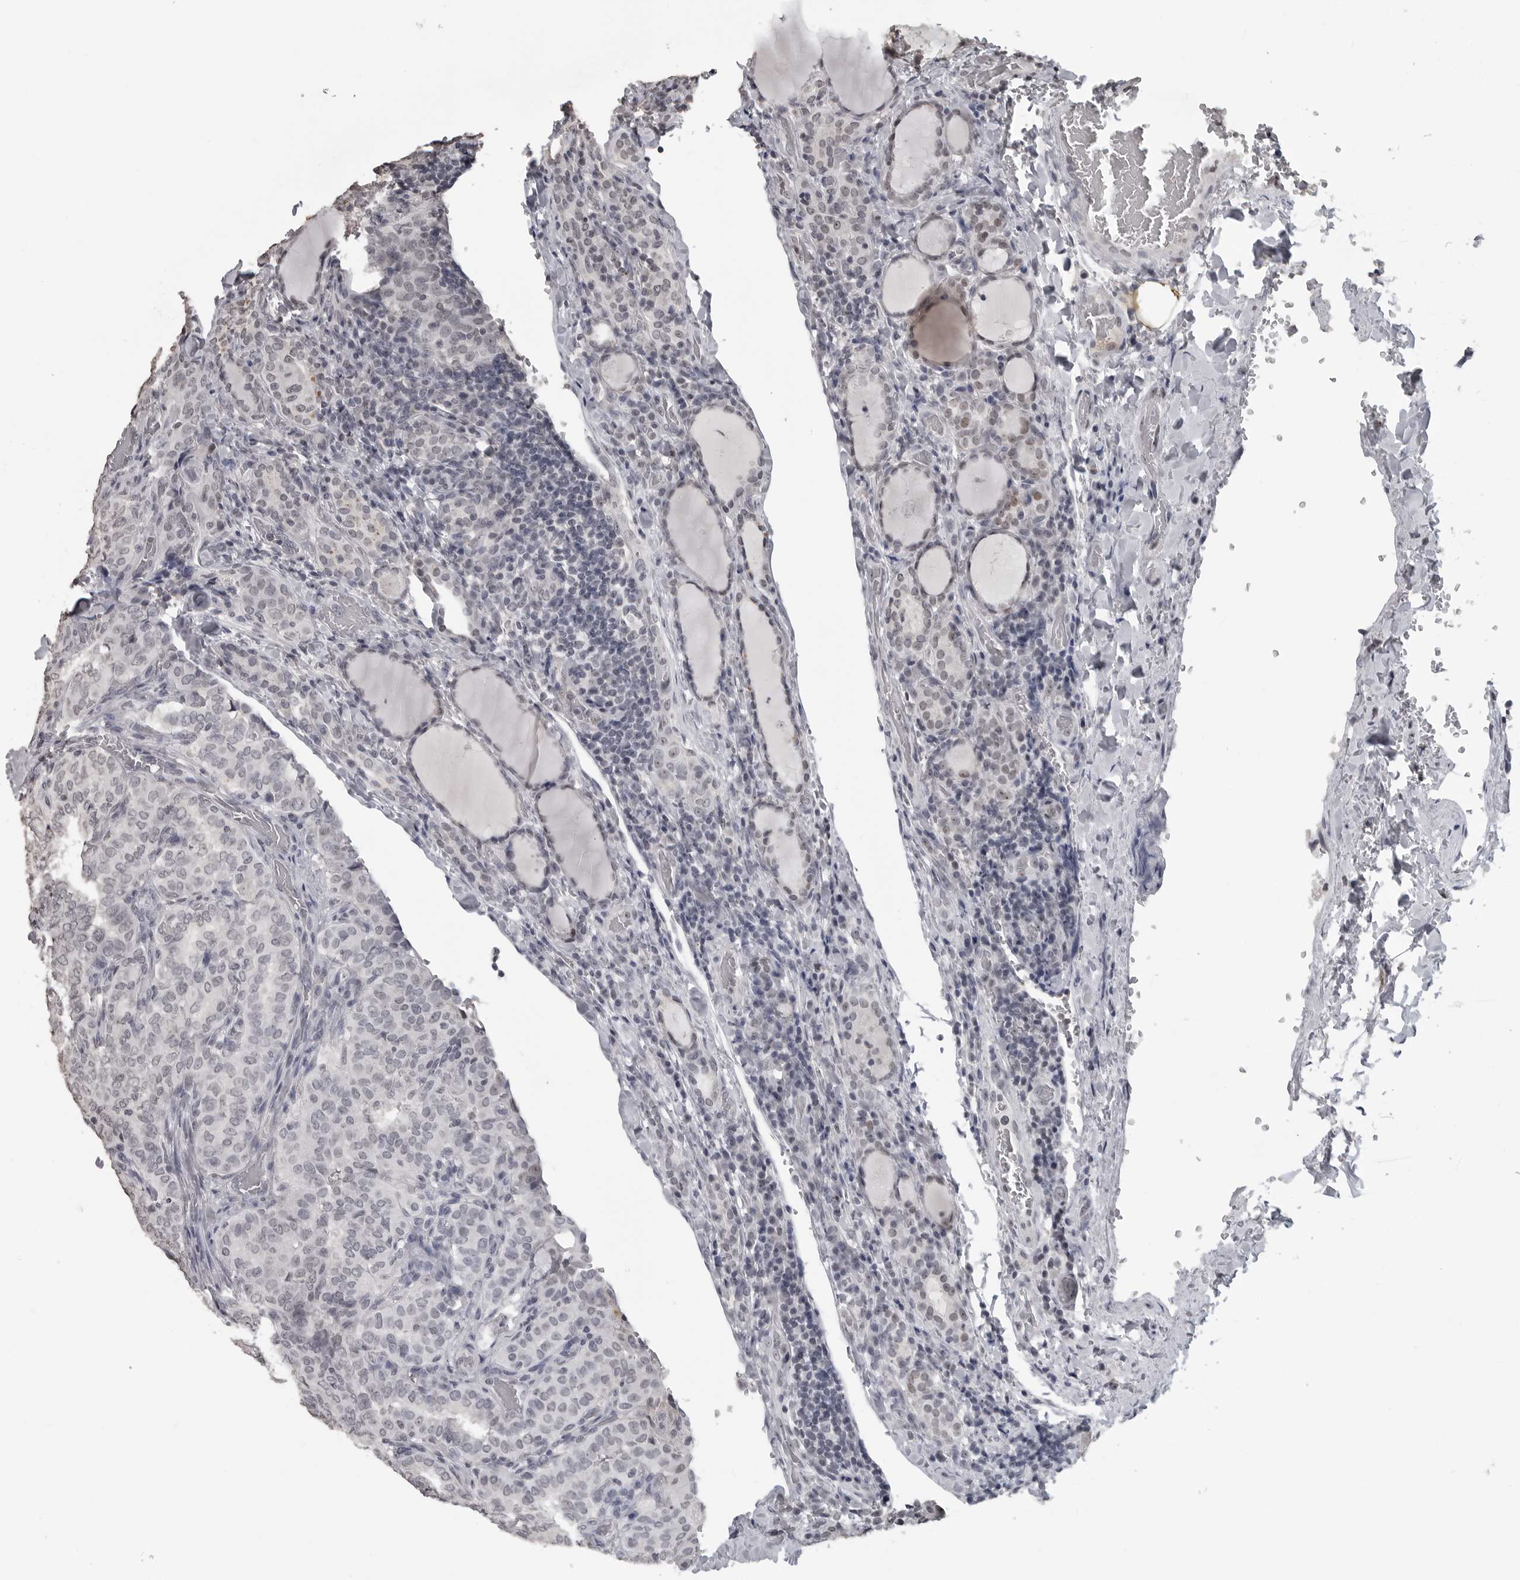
{"staining": {"intensity": "weak", "quantity": "<25%", "location": "nuclear"}, "tissue": "thyroid cancer", "cell_type": "Tumor cells", "image_type": "cancer", "snomed": [{"axis": "morphology", "description": "Normal tissue, NOS"}, {"axis": "morphology", "description": "Papillary adenocarcinoma, NOS"}, {"axis": "topography", "description": "Thyroid gland"}], "caption": "This is an IHC histopathology image of human papillary adenocarcinoma (thyroid). There is no staining in tumor cells.", "gene": "DDX54", "patient": {"sex": "female", "age": 30}}